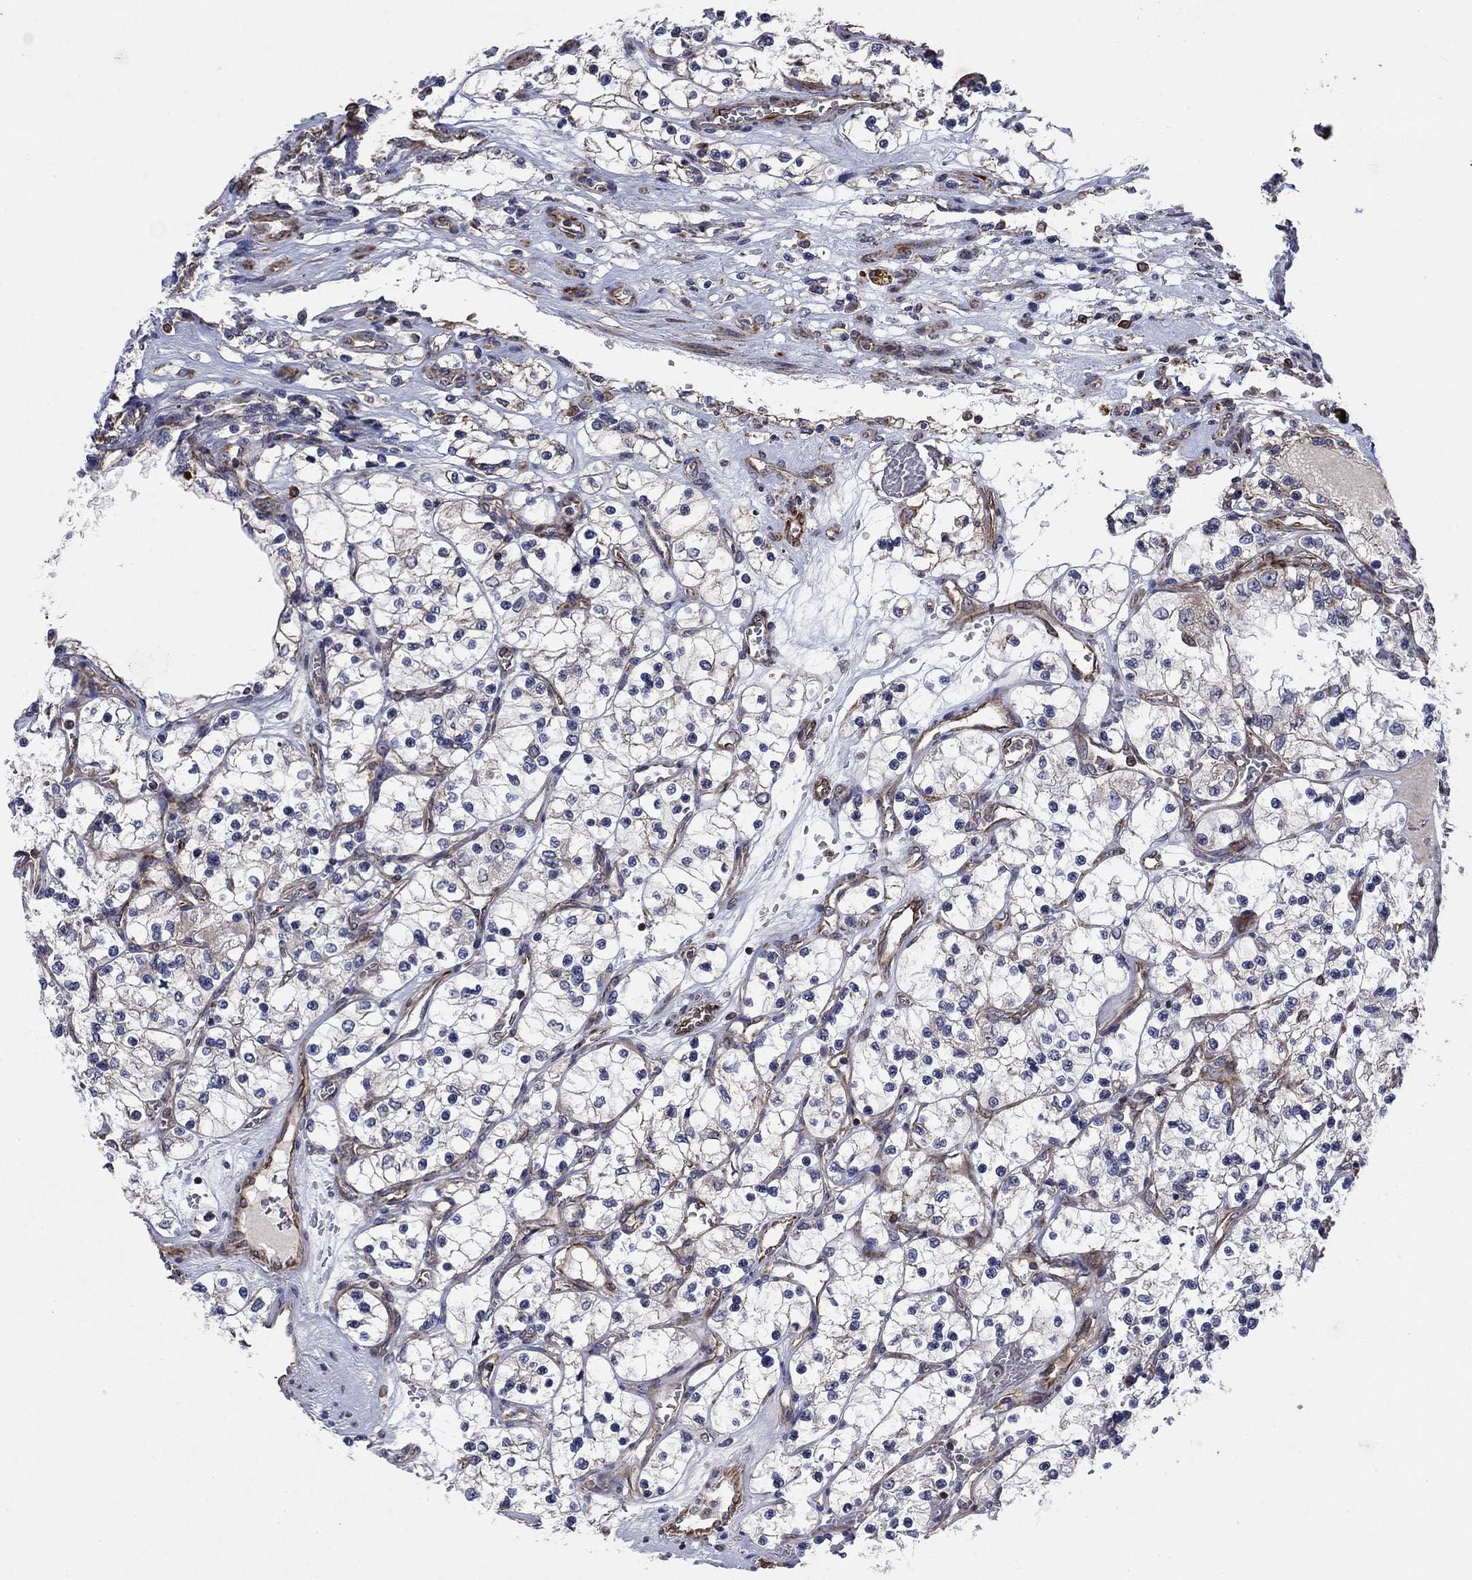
{"staining": {"intensity": "weak", "quantity": "<25%", "location": "cytoplasmic/membranous"}, "tissue": "renal cancer", "cell_type": "Tumor cells", "image_type": "cancer", "snomed": [{"axis": "morphology", "description": "Adenocarcinoma, NOS"}, {"axis": "topography", "description": "Kidney"}], "caption": "Immunohistochemistry (IHC) image of neoplastic tissue: human renal adenocarcinoma stained with DAB shows no significant protein positivity in tumor cells. Nuclei are stained in blue.", "gene": "NDUFC1", "patient": {"sex": "female", "age": 69}}